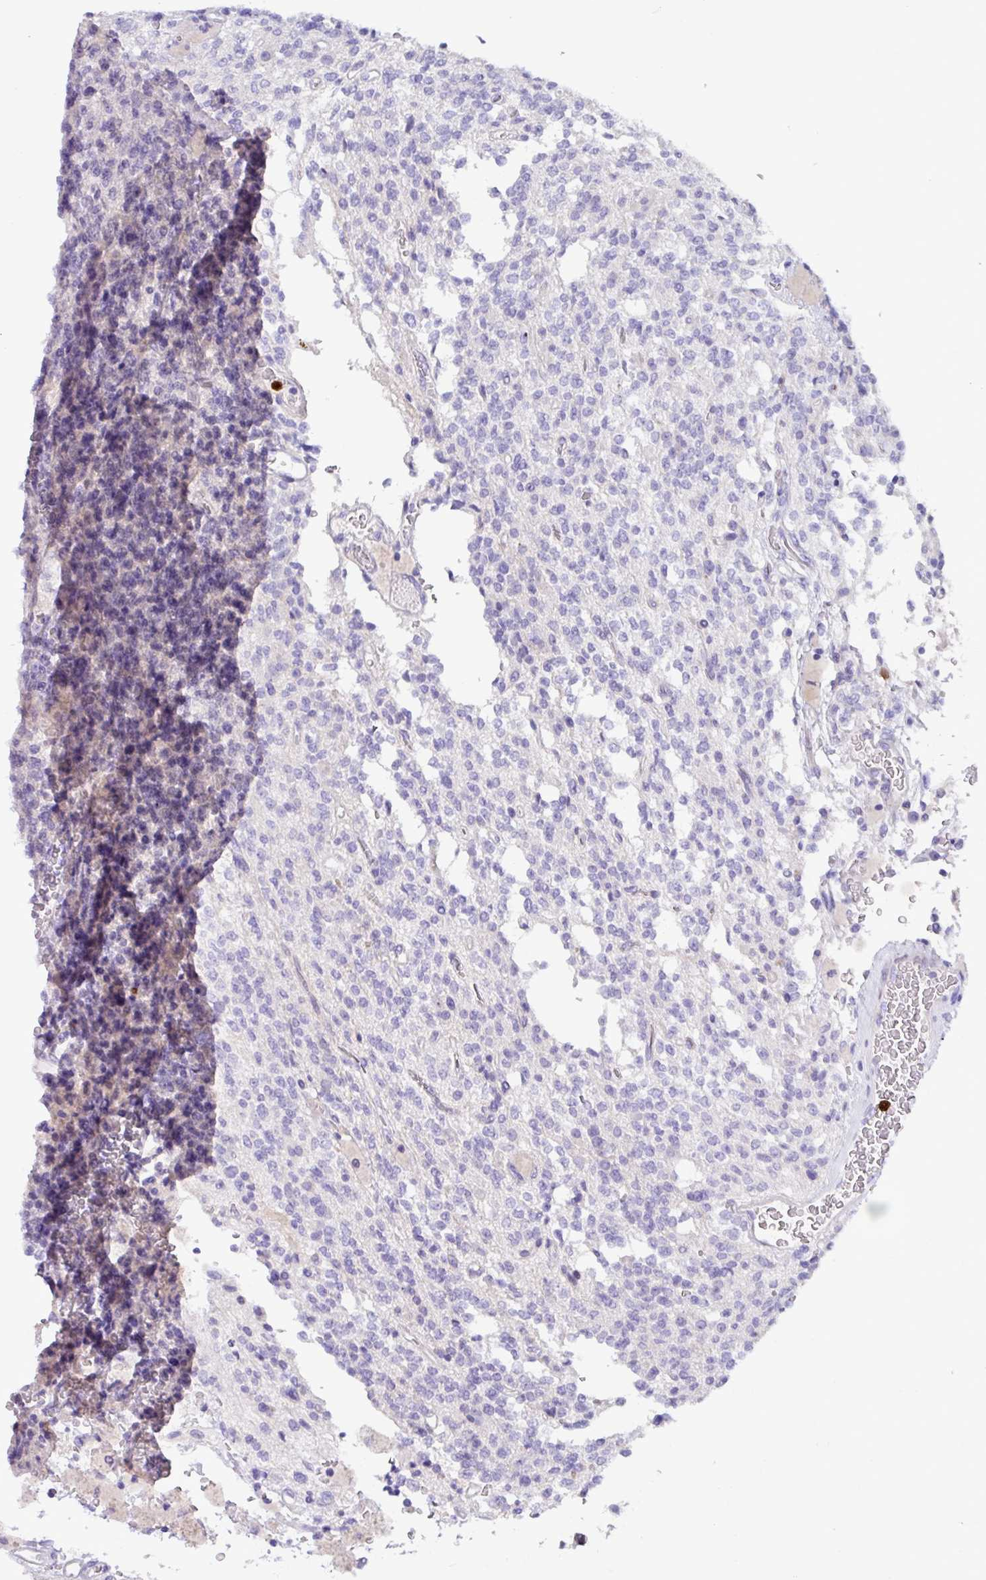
{"staining": {"intensity": "negative", "quantity": "none", "location": "none"}, "tissue": "glioma", "cell_type": "Tumor cells", "image_type": "cancer", "snomed": [{"axis": "morphology", "description": "Glioma, malignant, High grade"}, {"axis": "topography", "description": "Brain"}], "caption": "Immunohistochemical staining of human high-grade glioma (malignant) reveals no significant staining in tumor cells.", "gene": "MRM2", "patient": {"sex": "male", "age": 34}}